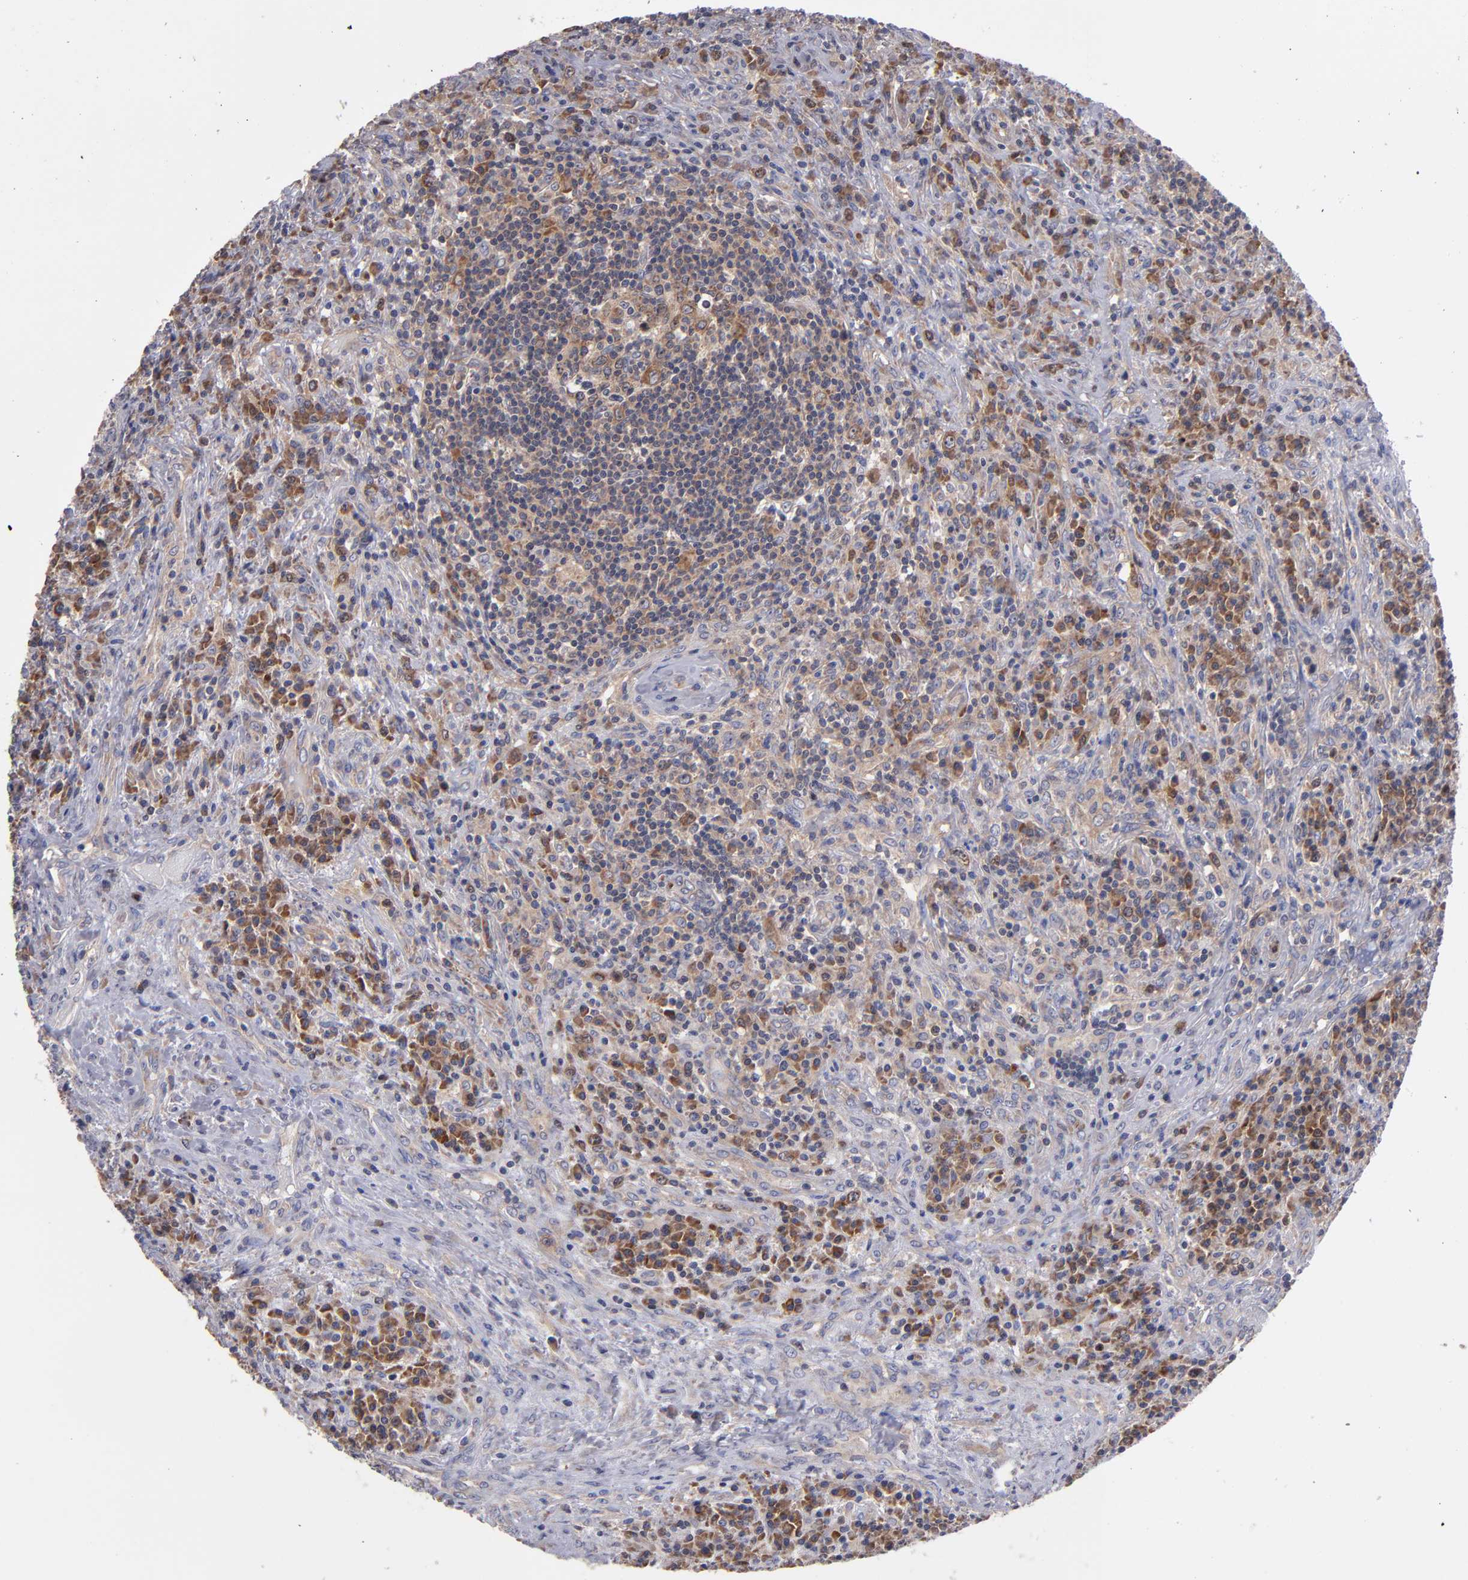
{"staining": {"intensity": "weak", "quantity": ">75%", "location": "cytoplasmic/membranous"}, "tissue": "lymphoma", "cell_type": "Tumor cells", "image_type": "cancer", "snomed": [{"axis": "morphology", "description": "Hodgkin's disease, NOS"}, {"axis": "topography", "description": "Lymph node"}], "caption": "A brown stain labels weak cytoplasmic/membranous expression of a protein in Hodgkin's disease tumor cells.", "gene": "EIF3L", "patient": {"sex": "female", "age": 25}}